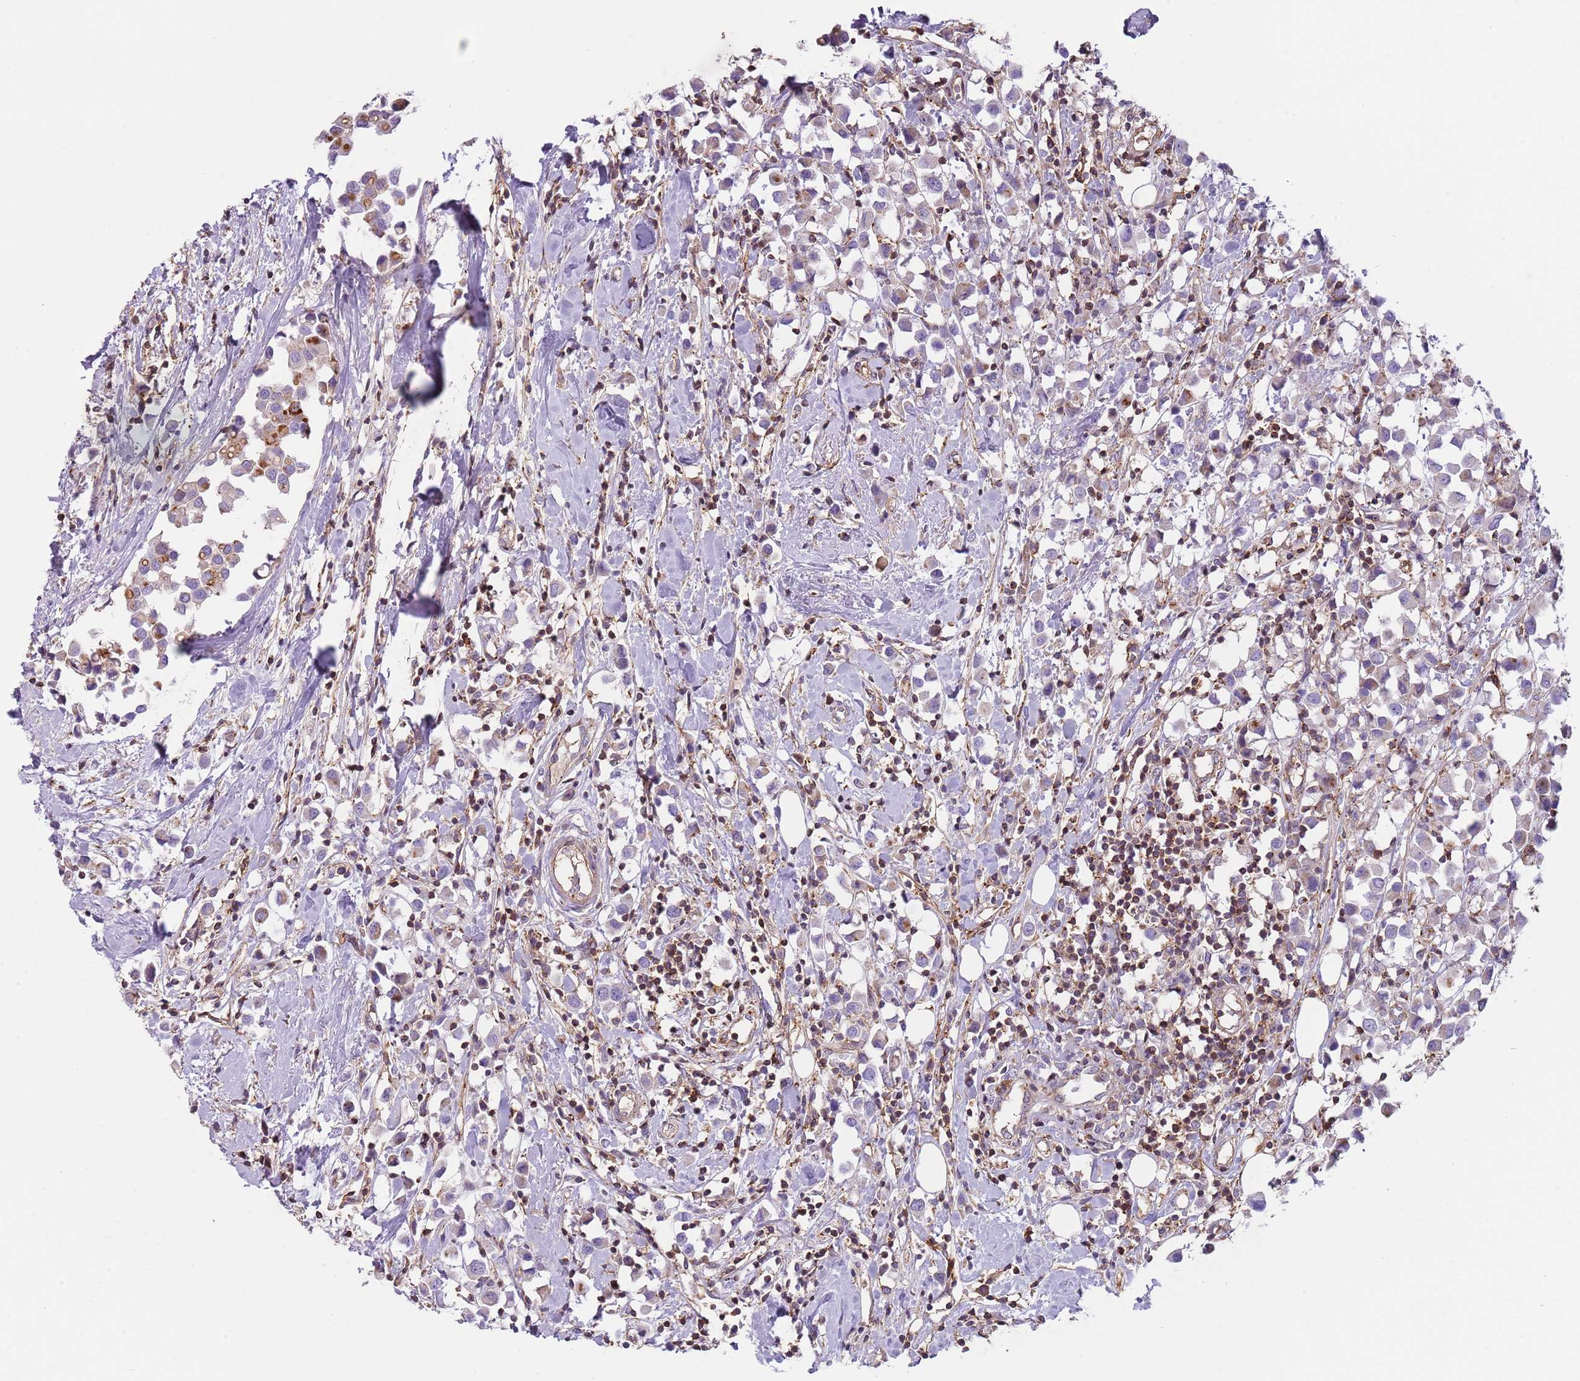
{"staining": {"intensity": "weak", "quantity": "25%-75%", "location": "cytoplasmic/membranous"}, "tissue": "breast cancer", "cell_type": "Tumor cells", "image_type": "cancer", "snomed": [{"axis": "morphology", "description": "Duct carcinoma"}, {"axis": "topography", "description": "Breast"}], "caption": "This micrograph demonstrates breast cancer stained with immunohistochemistry to label a protein in brown. The cytoplasmic/membranous of tumor cells show weak positivity for the protein. Nuclei are counter-stained blue.", "gene": "GNAI3", "patient": {"sex": "female", "age": 61}}